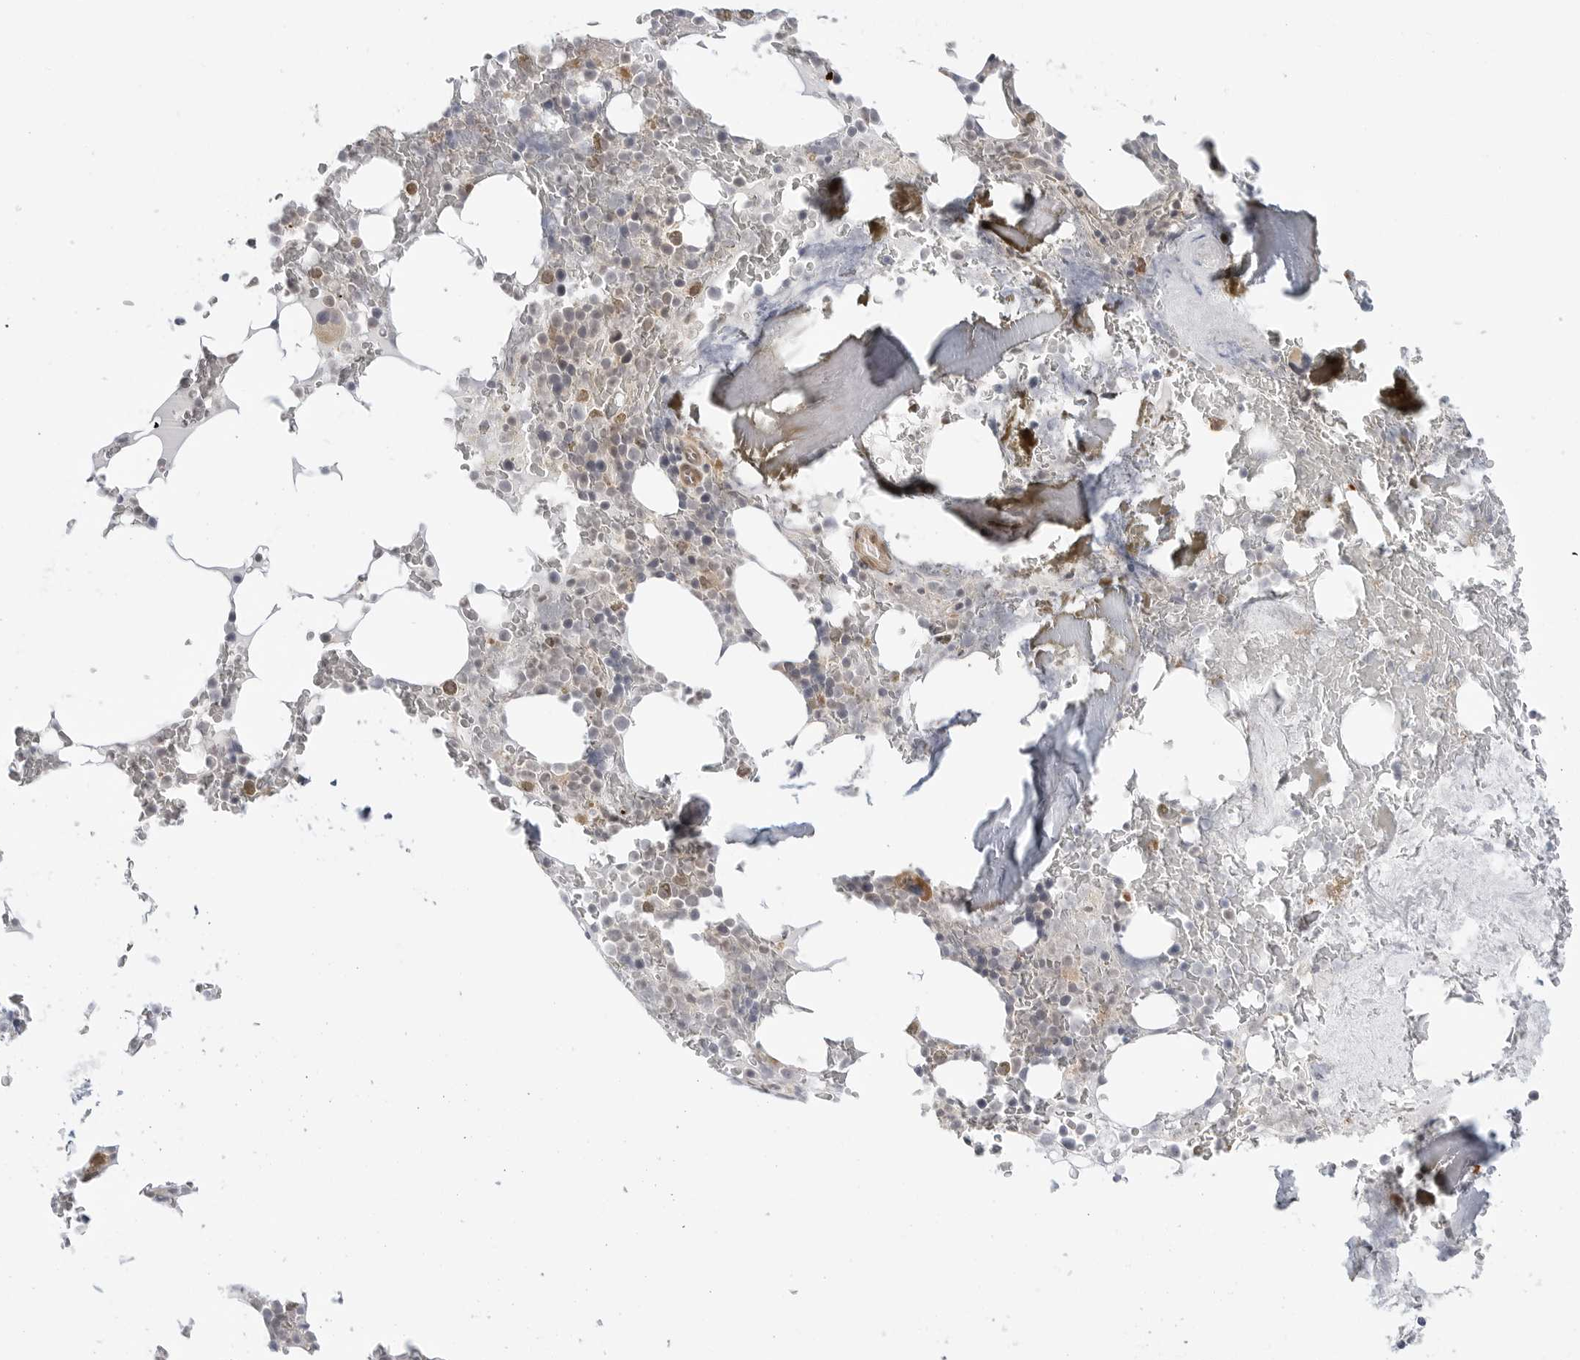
{"staining": {"intensity": "moderate", "quantity": "<25%", "location": "cytoplasmic/membranous"}, "tissue": "bone marrow", "cell_type": "Hematopoietic cells", "image_type": "normal", "snomed": [{"axis": "morphology", "description": "Normal tissue, NOS"}, {"axis": "topography", "description": "Bone marrow"}], "caption": "A histopathology image of bone marrow stained for a protein shows moderate cytoplasmic/membranous brown staining in hematopoietic cells.", "gene": "STXBP3", "patient": {"sex": "male", "age": 58}}